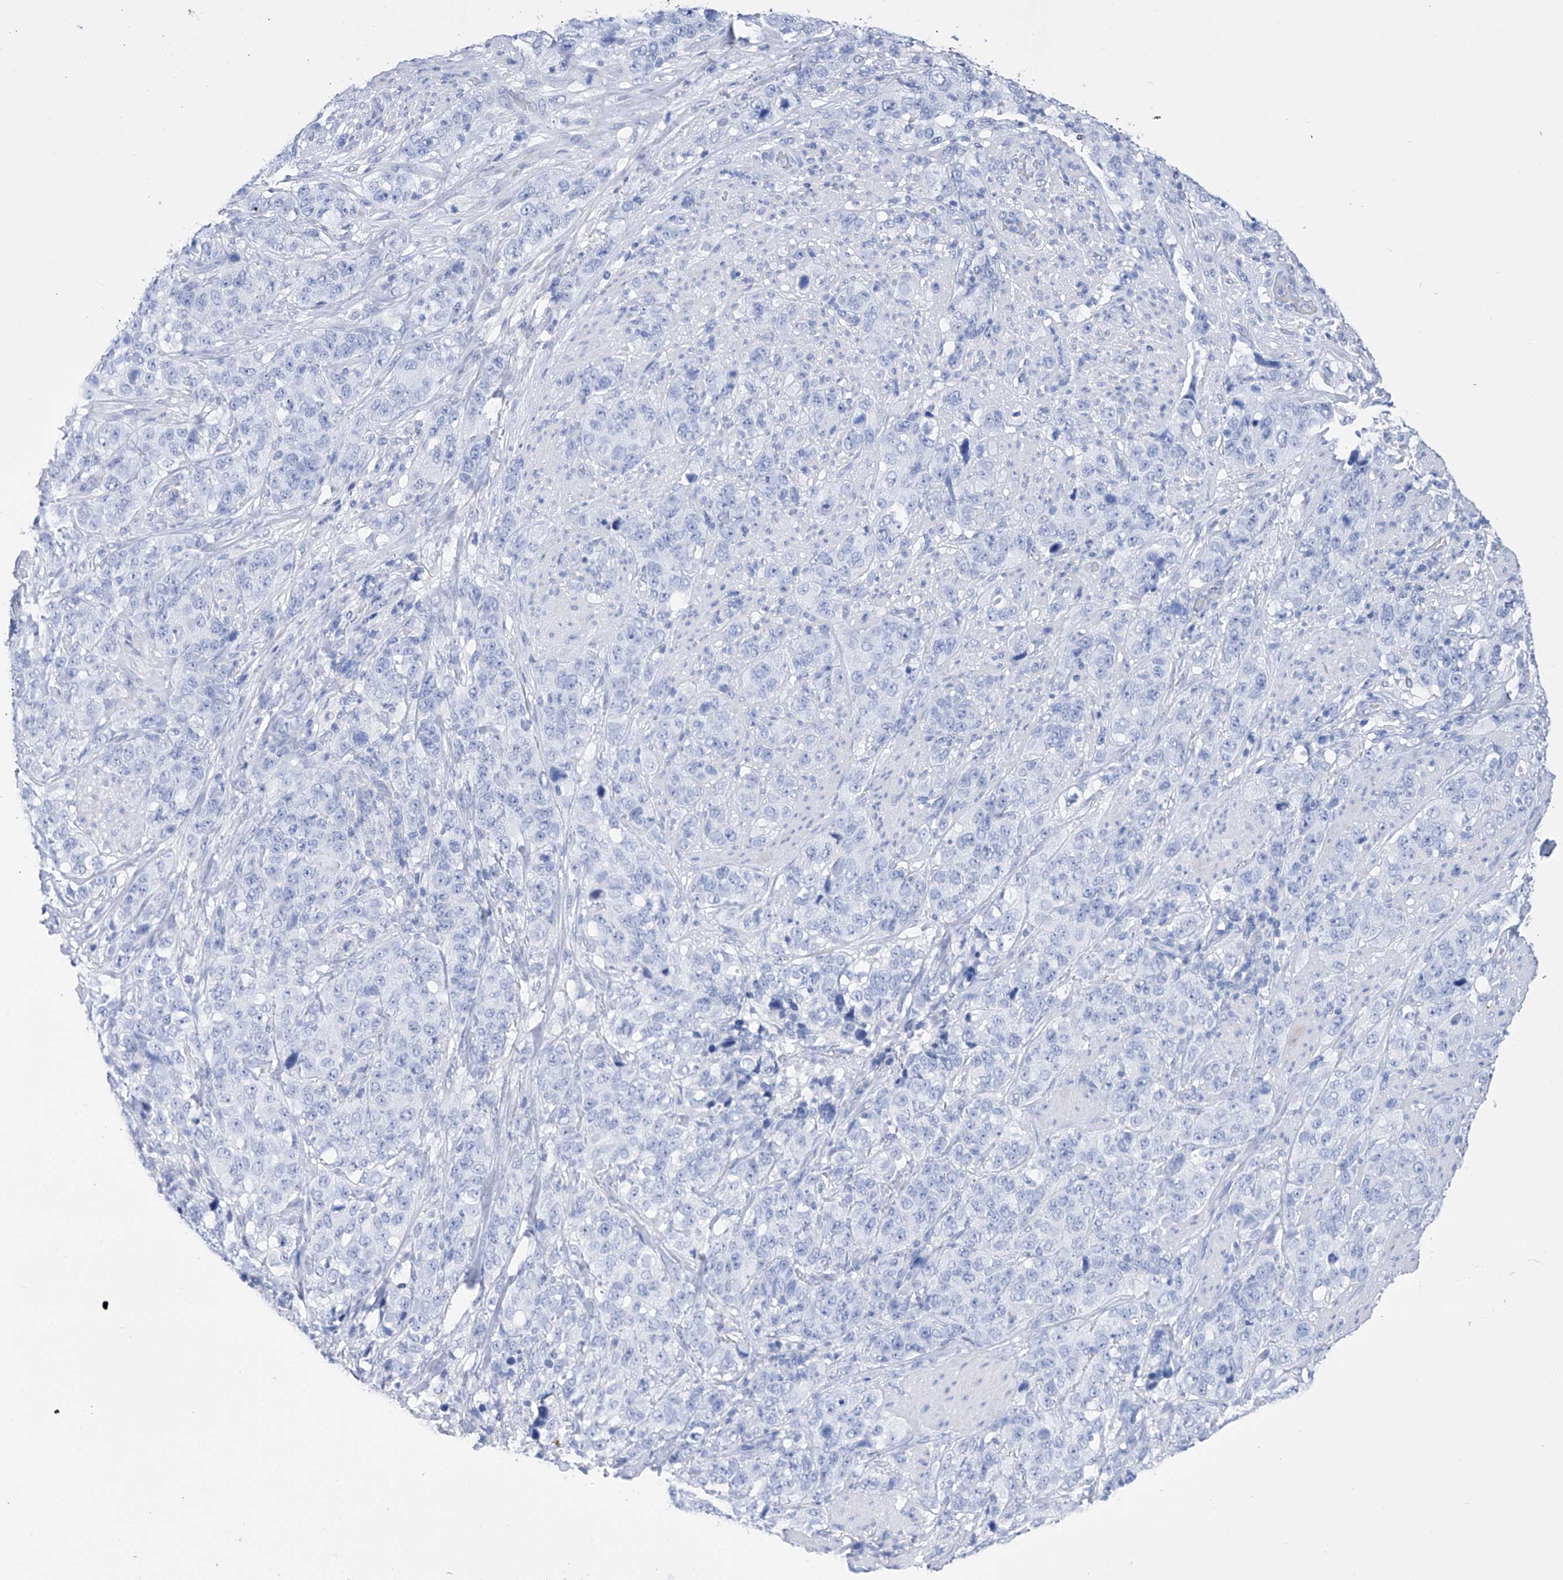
{"staining": {"intensity": "negative", "quantity": "none", "location": "none"}, "tissue": "stomach cancer", "cell_type": "Tumor cells", "image_type": "cancer", "snomed": [{"axis": "morphology", "description": "Adenocarcinoma, NOS"}, {"axis": "topography", "description": "Stomach"}], "caption": "Protein analysis of stomach cancer reveals no significant staining in tumor cells.", "gene": "FLG", "patient": {"sex": "male", "age": 48}}